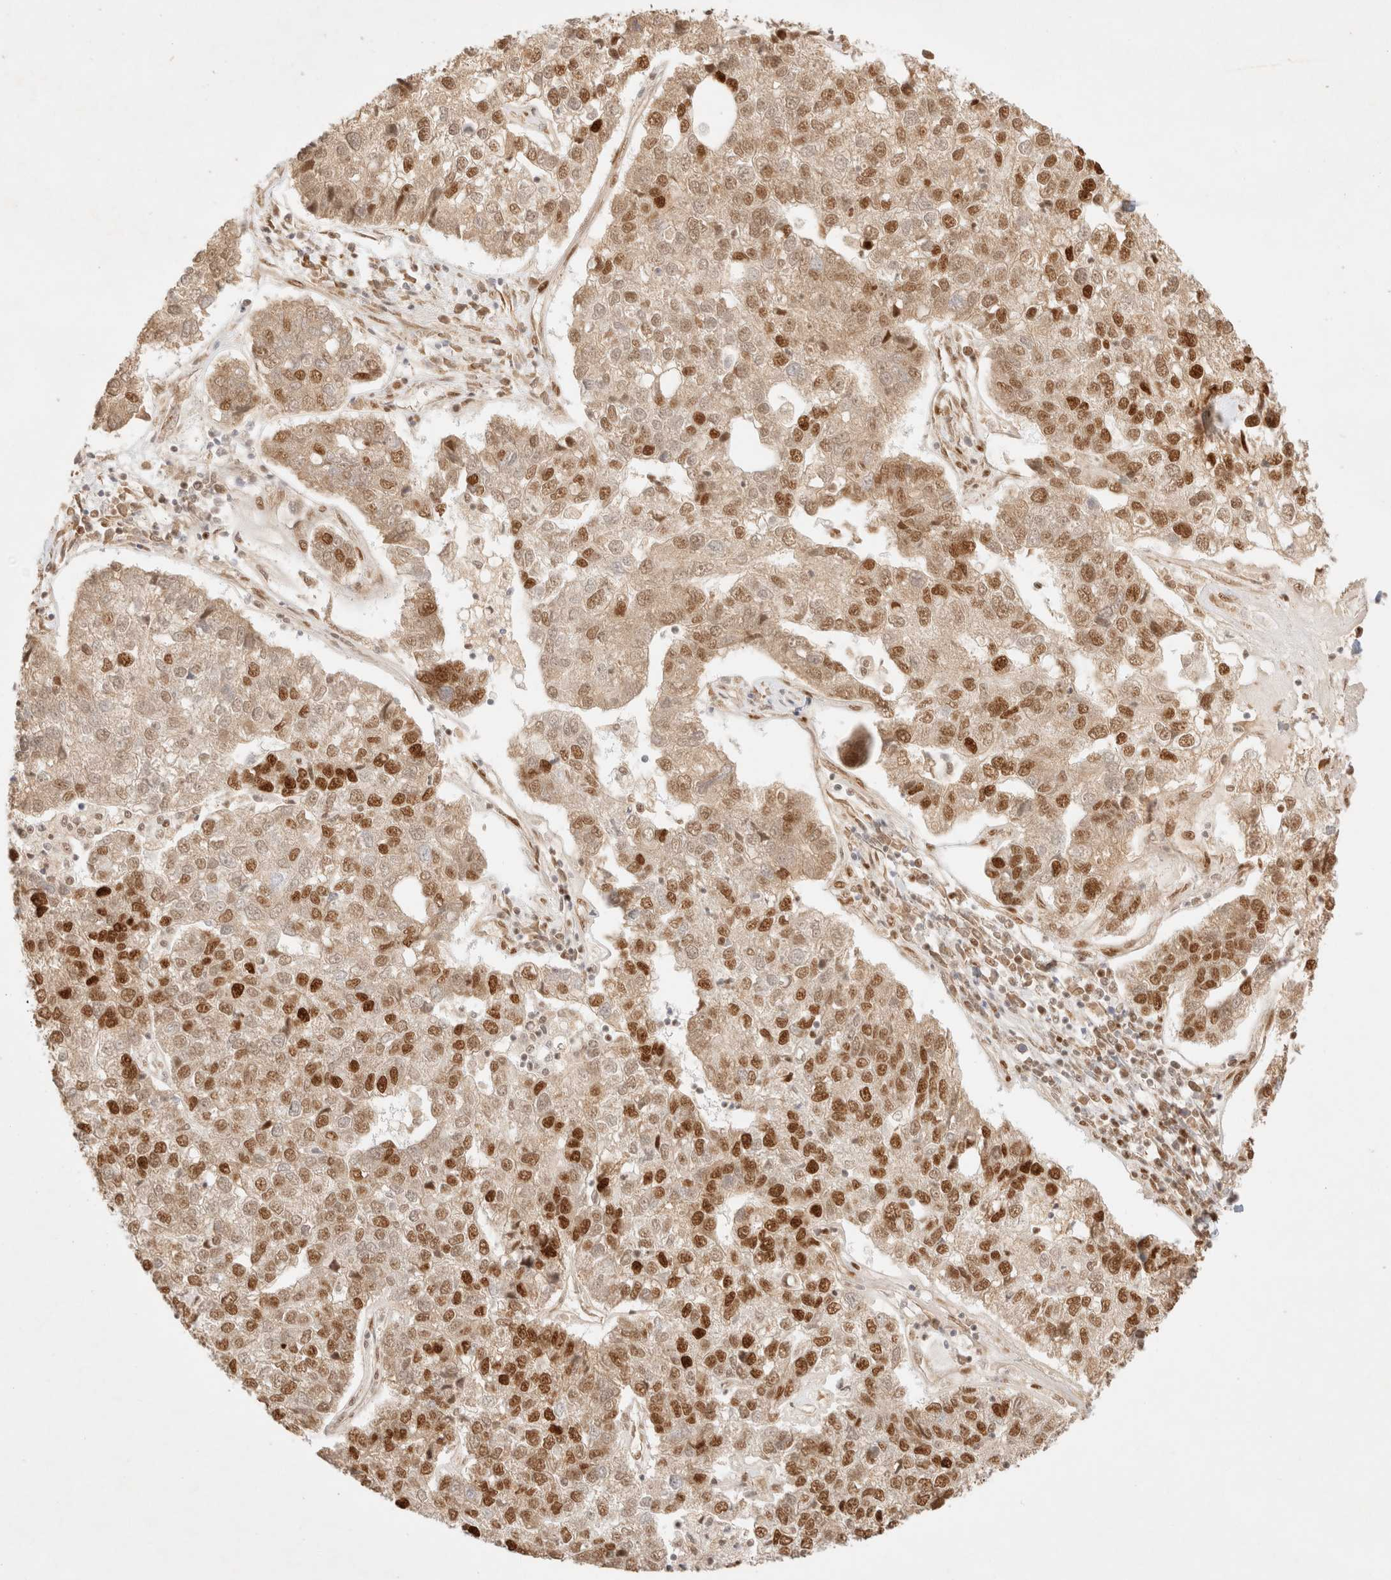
{"staining": {"intensity": "strong", "quantity": ">75%", "location": "nuclear"}, "tissue": "pancreatic cancer", "cell_type": "Tumor cells", "image_type": "cancer", "snomed": [{"axis": "morphology", "description": "Adenocarcinoma, NOS"}, {"axis": "topography", "description": "Pancreas"}], "caption": "Human pancreatic adenocarcinoma stained for a protein (brown) demonstrates strong nuclear positive staining in about >75% of tumor cells.", "gene": "ZNF768", "patient": {"sex": "female", "age": 61}}